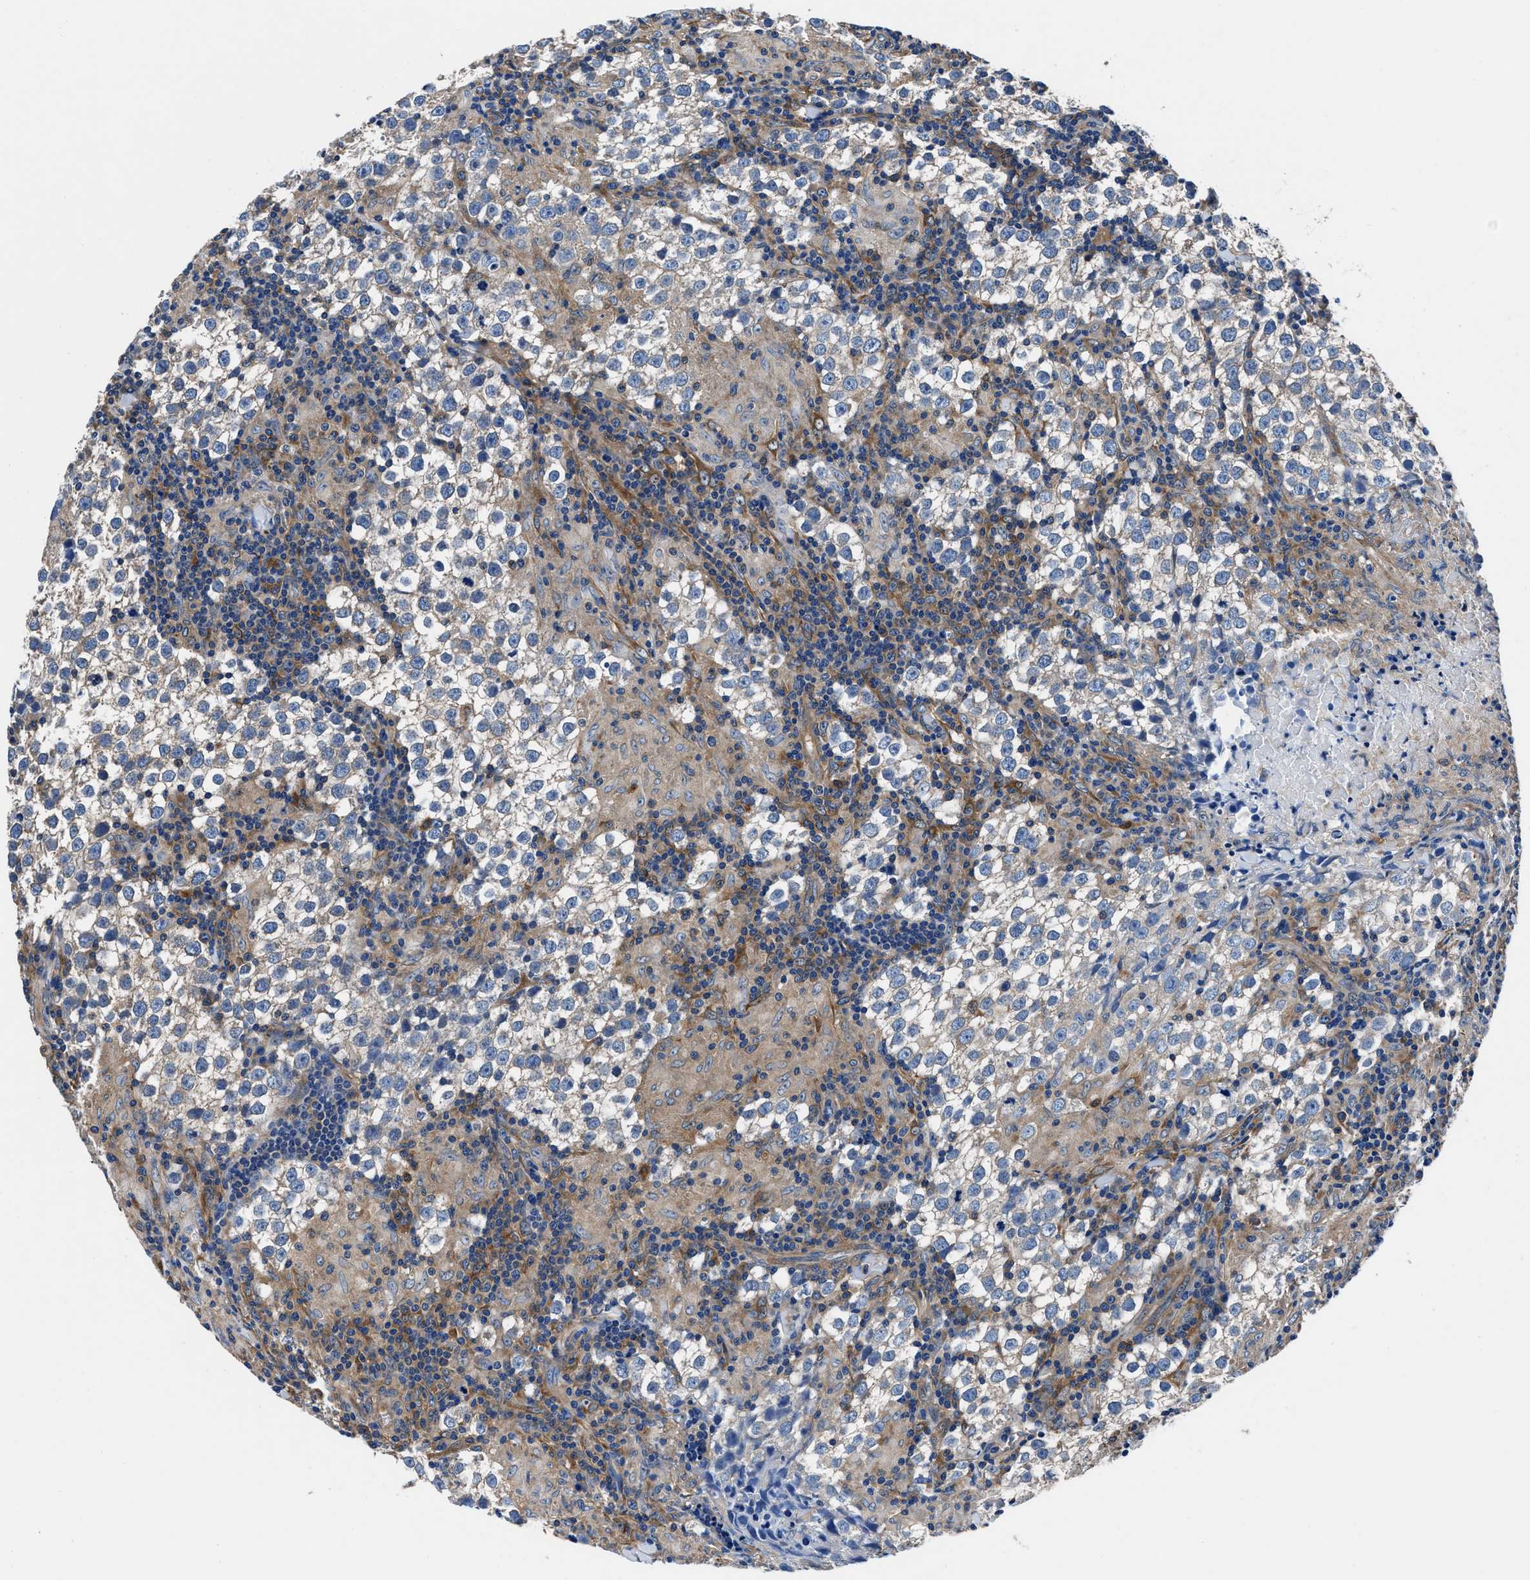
{"staining": {"intensity": "weak", "quantity": "25%-75%", "location": "cytoplasmic/membranous"}, "tissue": "testis cancer", "cell_type": "Tumor cells", "image_type": "cancer", "snomed": [{"axis": "morphology", "description": "Seminoma, NOS"}, {"axis": "morphology", "description": "Carcinoma, Embryonal, NOS"}, {"axis": "topography", "description": "Testis"}], "caption": "Testis seminoma stained with DAB IHC exhibits low levels of weak cytoplasmic/membranous positivity in about 25%-75% of tumor cells.", "gene": "NEU1", "patient": {"sex": "male", "age": 36}}